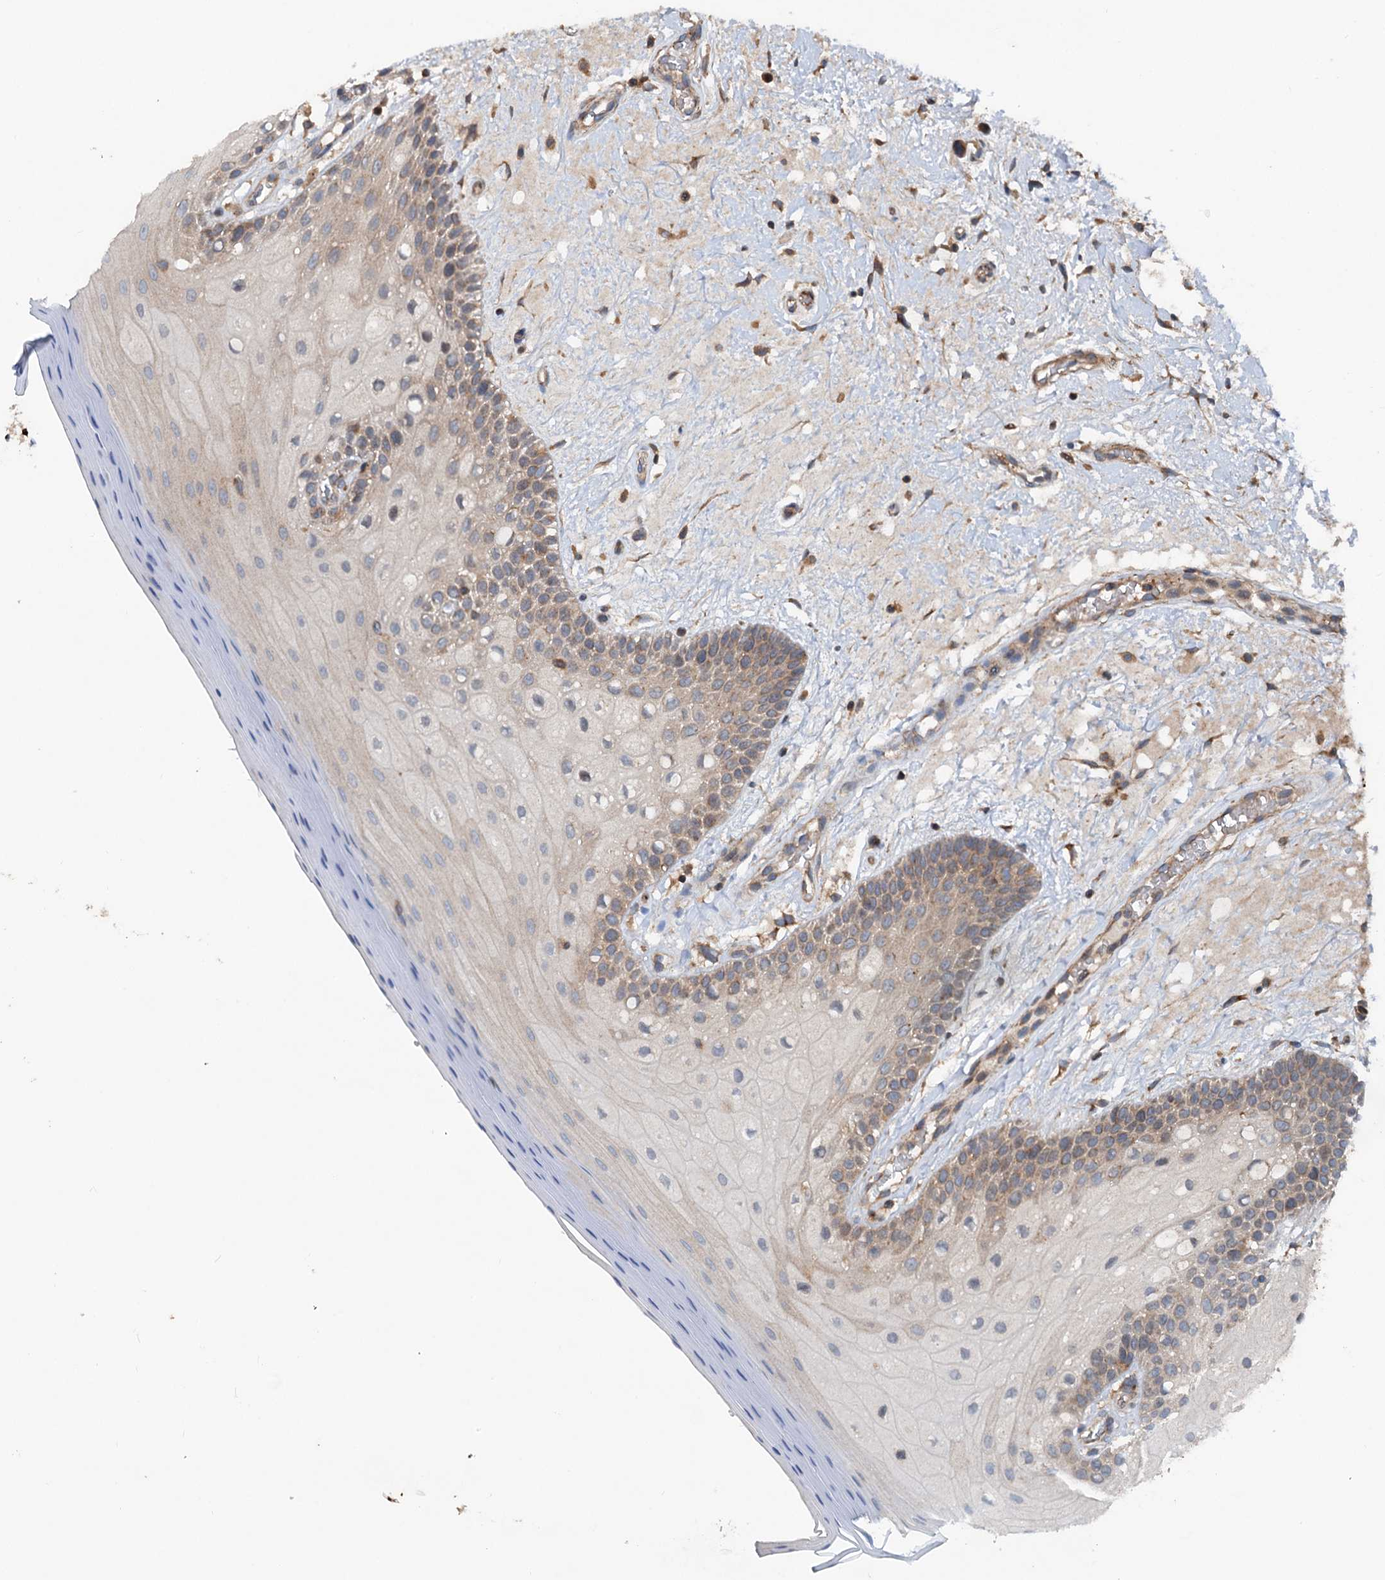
{"staining": {"intensity": "weak", "quantity": "25%-75%", "location": "cytoplasmic/membranous"}, "tissue": "oral mucosa", "cell_type": "Squamous epithelial cells", "image_type": "normal", "snomed": [{"axis": "morphology", "description": "Normal tissue, NOS"}, {"axis": "topography", "description": "Oral tissue"}, {"axis": "topography", "description": "Tounge, NOS"}], "caption": "Immunohistochemistry (IHC) staining of unremarkable oral mucosa, which displays low levels of weak cytoplasmic/membranous staining in about 25%-75% of squamous epithelial cells indicating weak cytoplasmic/membranous protein expression. The staining was performed using DAB (brown) for protein detection and nuclei were counterstained in hematoxylin (blue).", "gene": "TEDC1", "patient": {"sex": "male", "age": 47}}